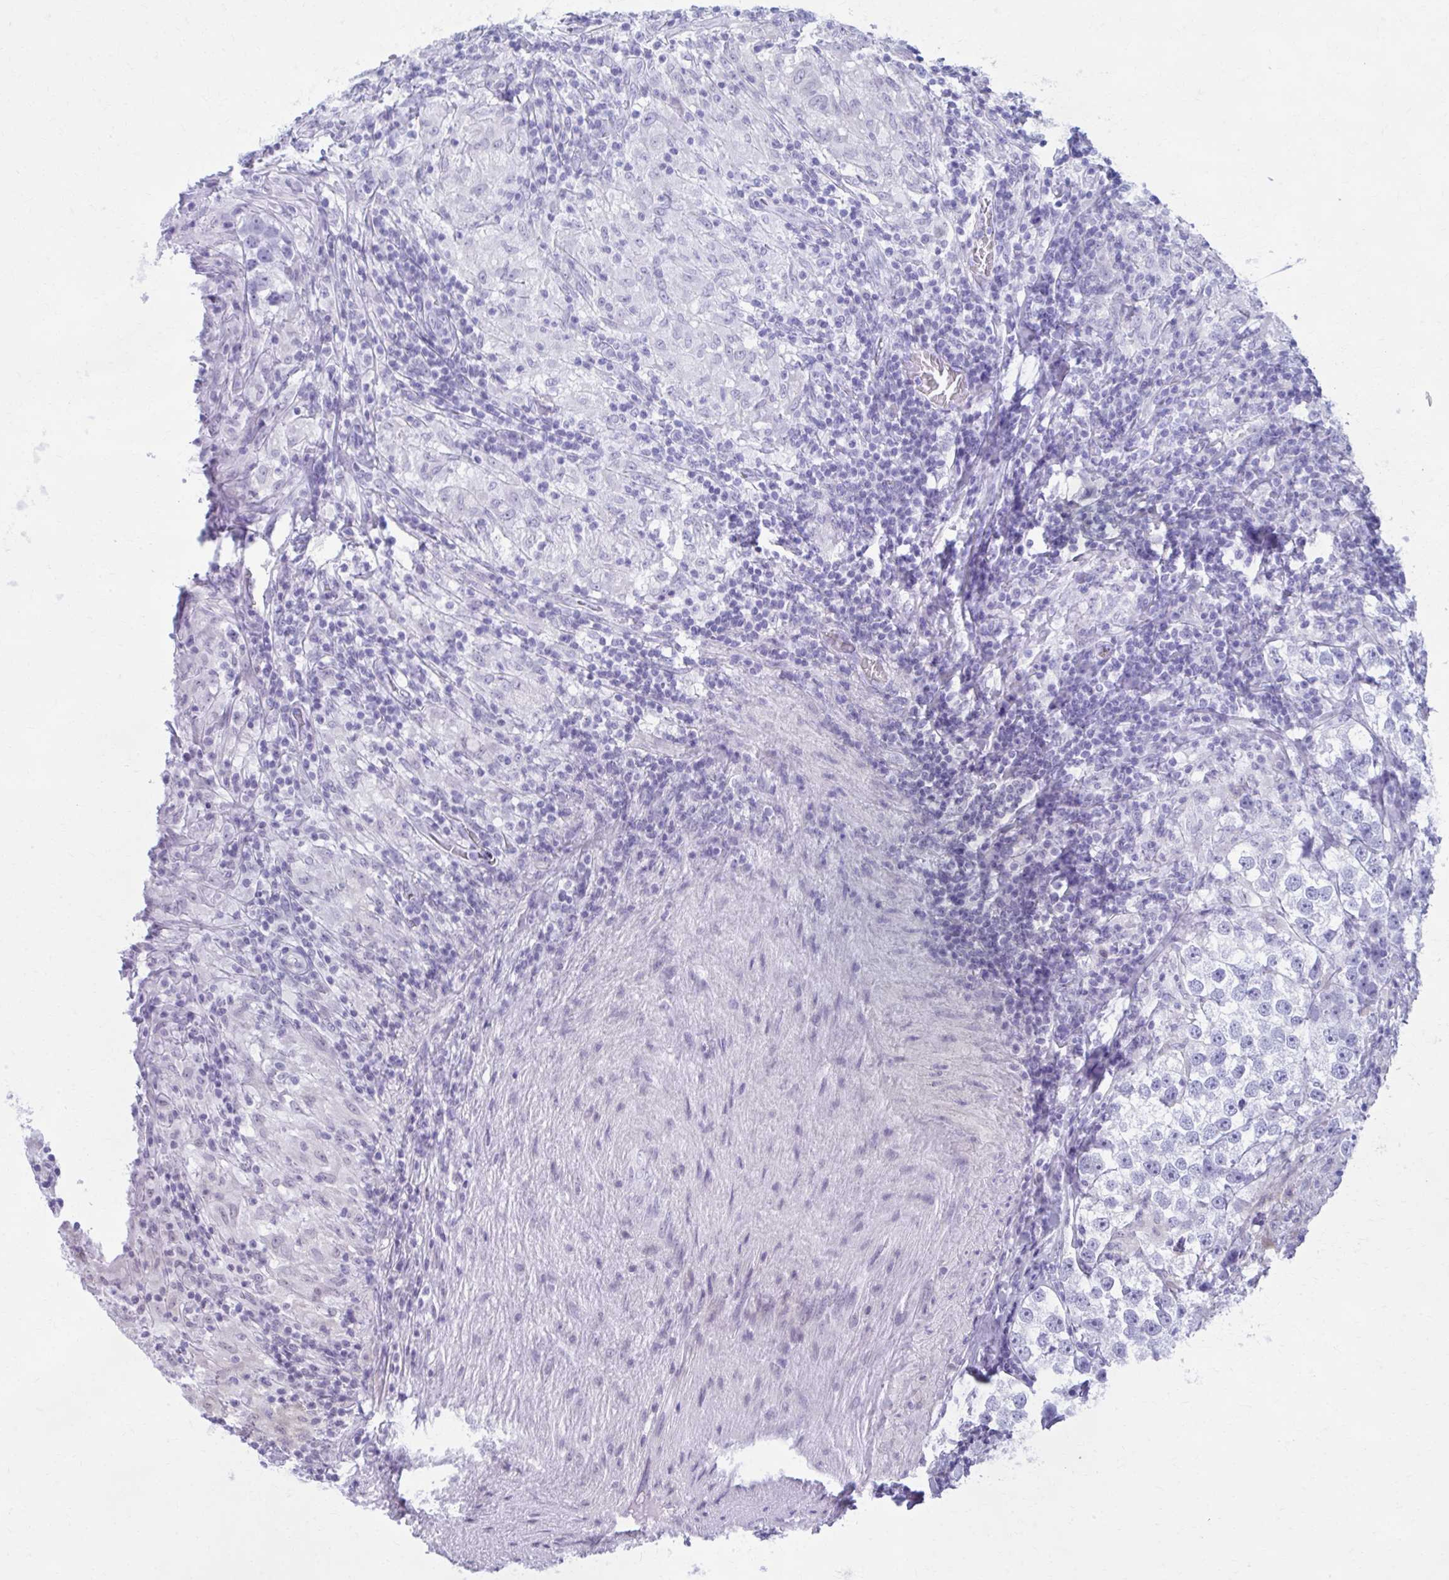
{"staining": {"intensity": "negative", "quantity": "none", "location": "none"}, "tissue": "testis cancer", "cell_type": "Tumor cells", "image_type": "cancer", "snomed": [{"axis": "morphology", "description": "Seminoma, NOS"}, {"axis": "topography", "description": "Testis"}], "caption": "Micrograph shows no significant protein staining in tumor cells of testis seminoma.", "gene": "PROSER1", "patient": {"sex": "male", "age": 46}}